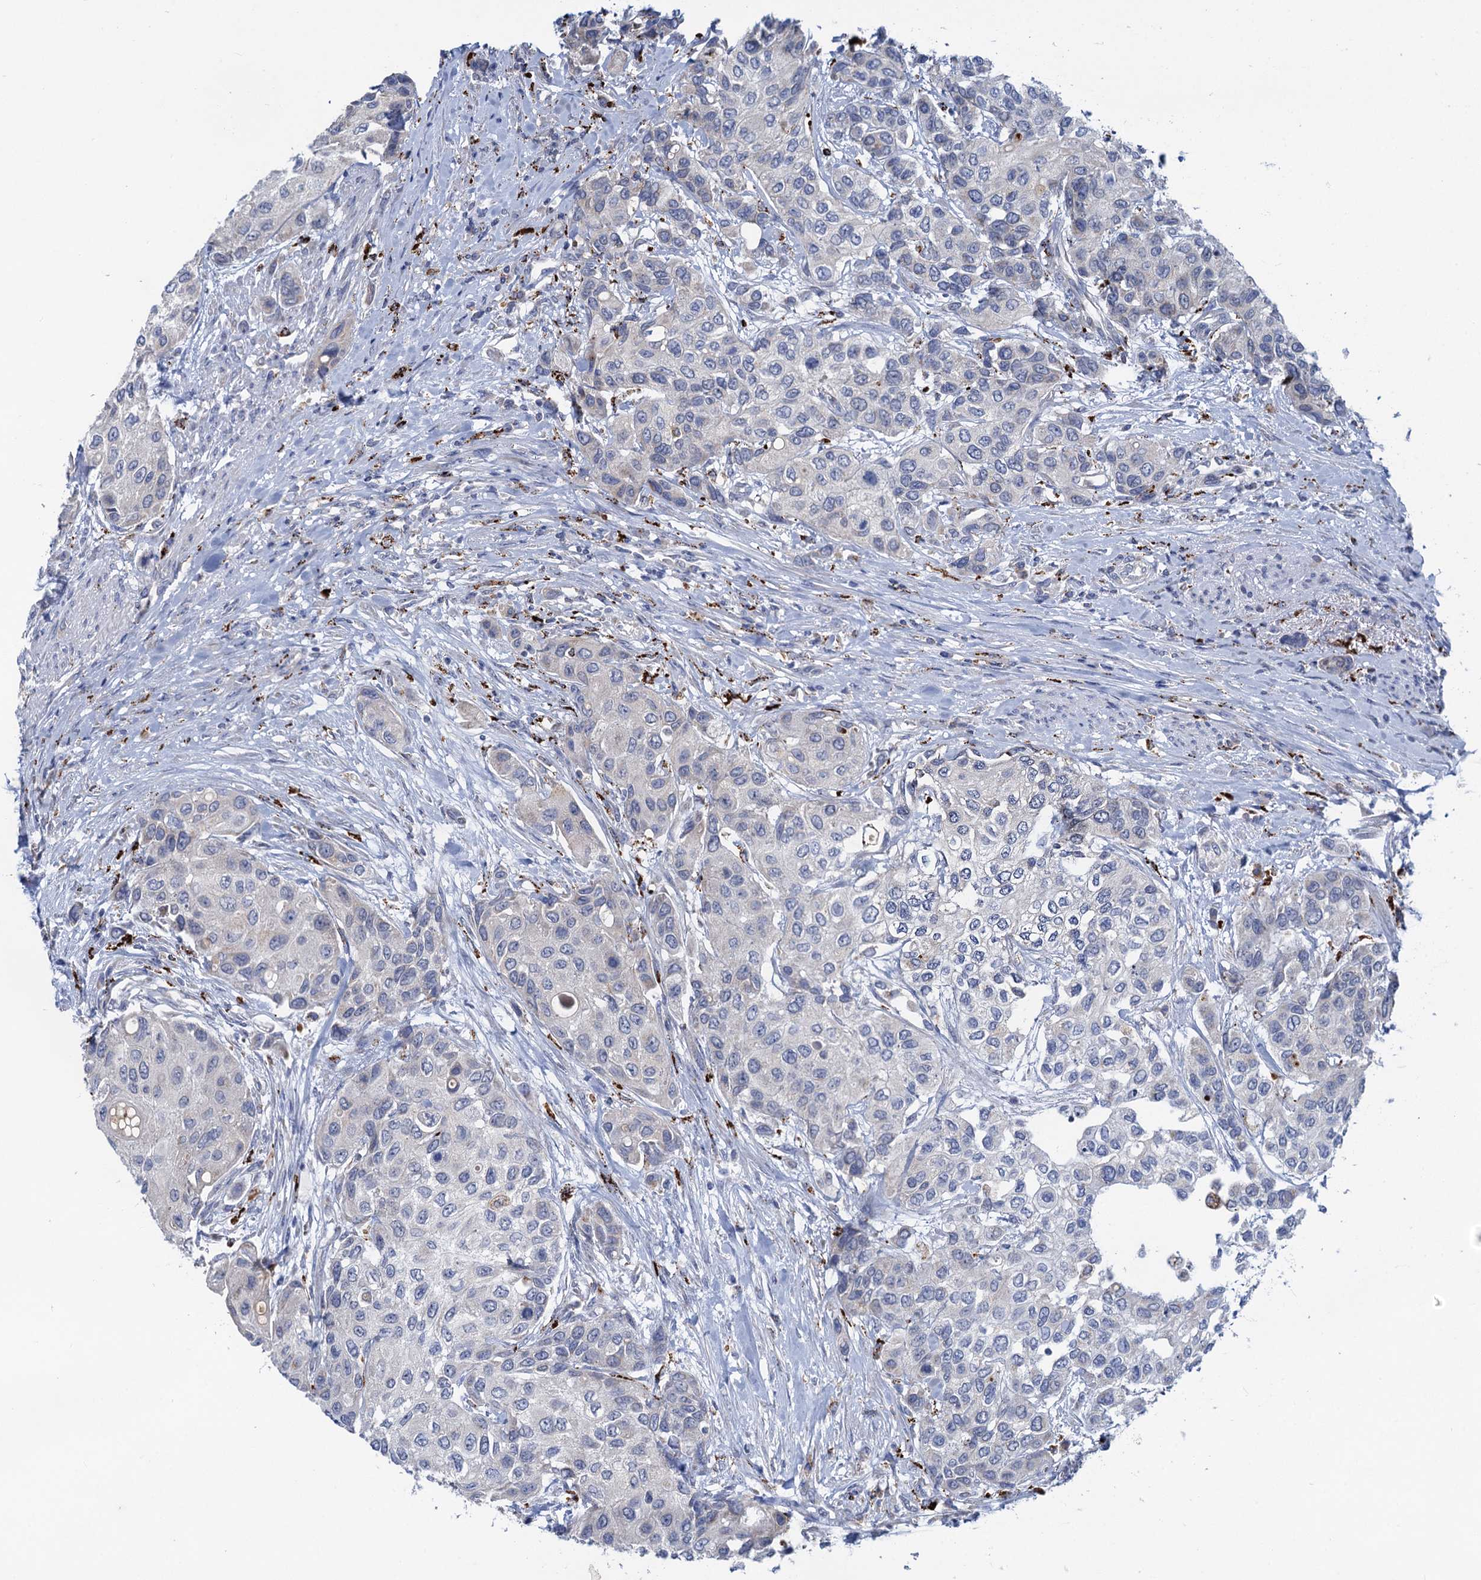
{"staining": {"intensity": "negative", "quantity": "none", "location": "none"}, "tissue": "urothelial cancer", "cell_type": "Tumor cells", "image_type": "cancer", "snomed": [{"axis": "morphology", "description": "Normal tissue, NOS"}, {"axis": "morphology", "description": "Urothelial carcinoma, High grade"}, {"axis": "topography", "description": "Vascular tissue"}, {"axis": "topography", "description": "Urinary bladder"}], "caption": "This image is of urothelial cancer stained with IHC to label a protein in brown with the nuclei are counter-stained blue. There is no staining in tumor cells.", "gene": "ANKS3", "patient": {"sex": "female", "age": 56}}